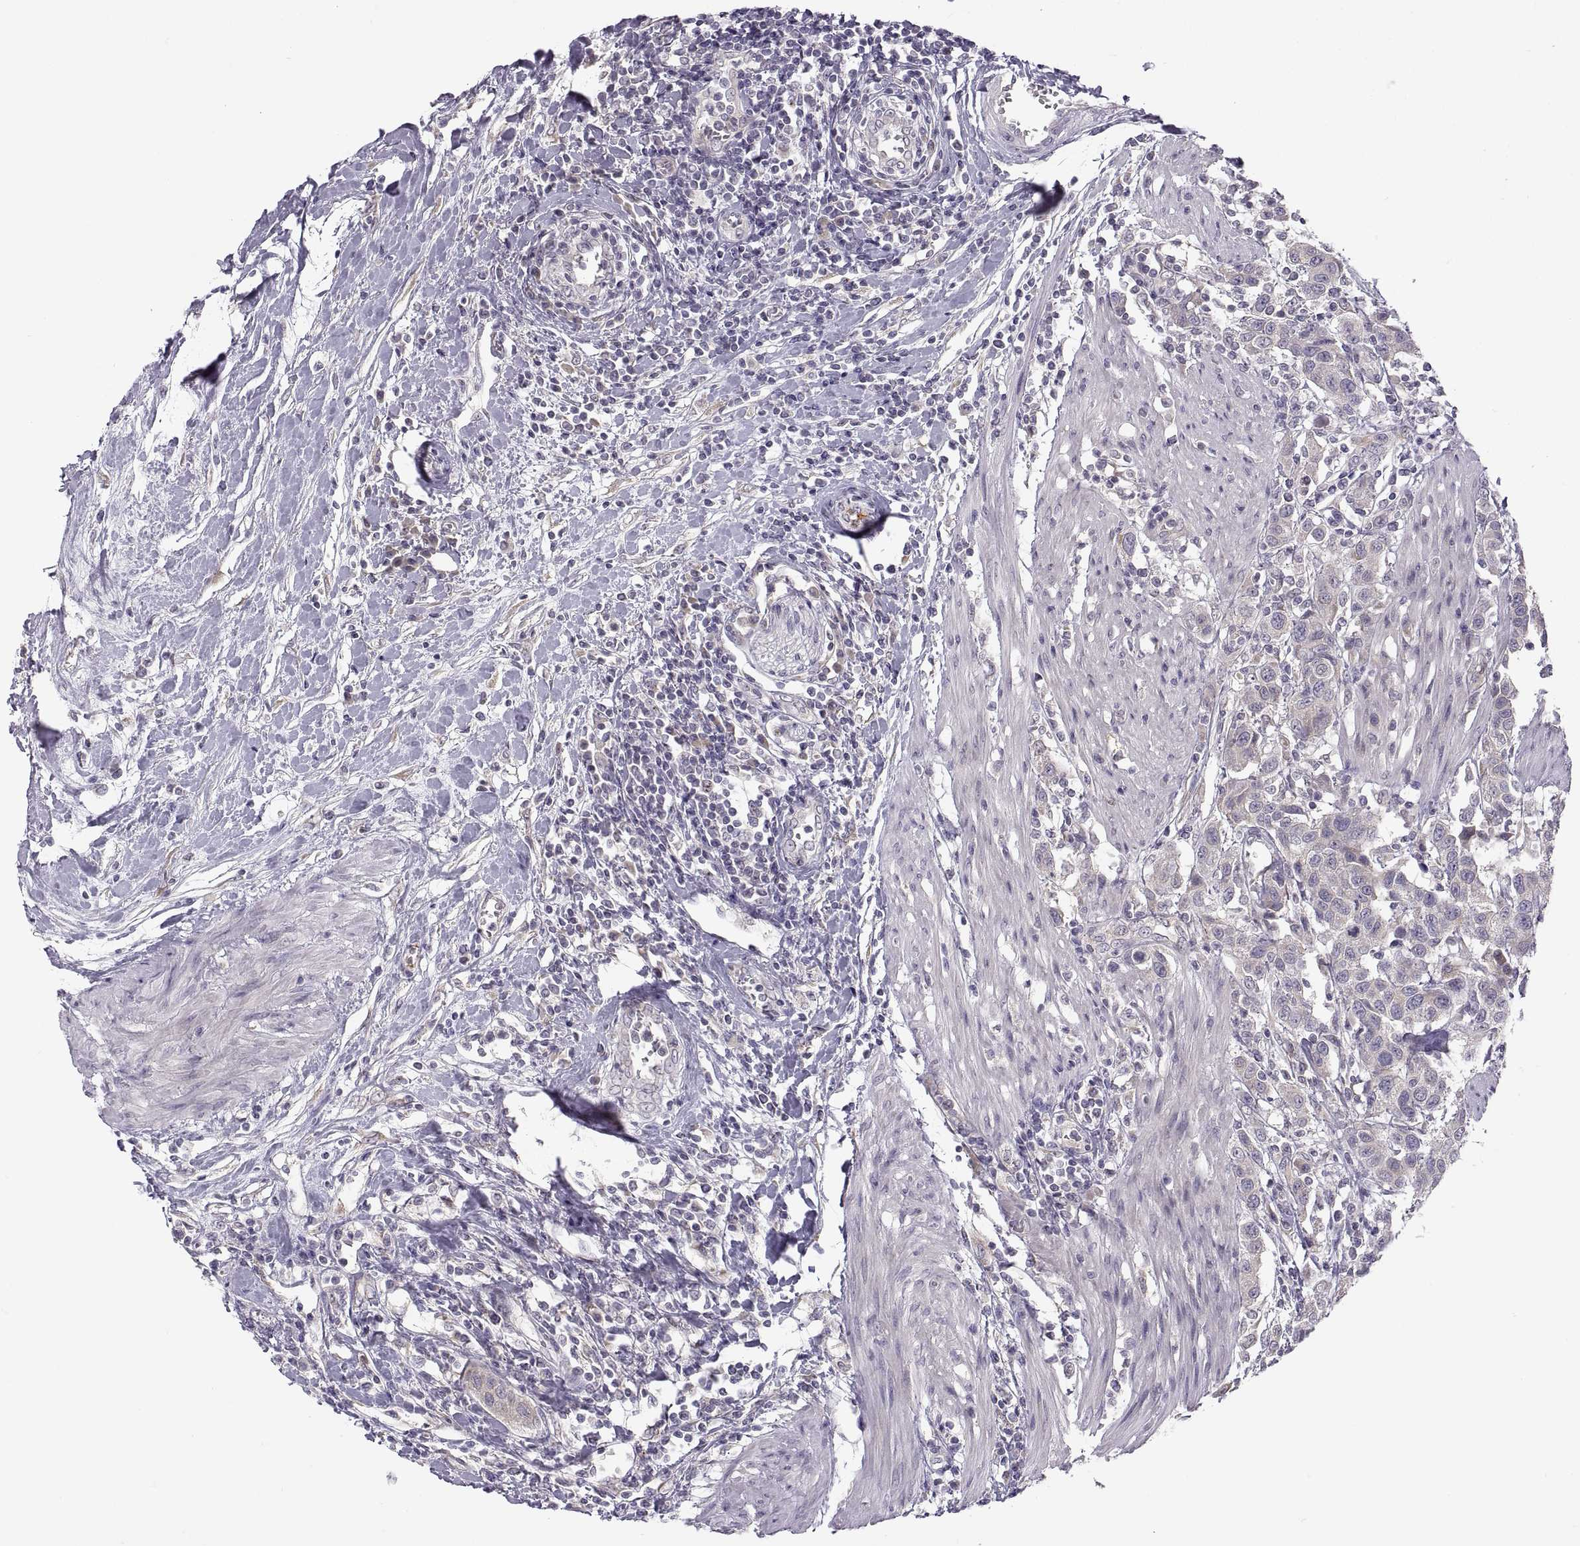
{"staining": {"intensity": "negative", "quantity": "none", "location": "none"}, "tissue": "urothelial cancer", "cell_type": "Tumor cells", "image_type": "cancer", "snomed": [{"axis": "morphology", "description": "Urothelial carcinoma, High grade"}, {"axis": "topography", "description": "Urinary bladder"}], "caption": "High power microscopy image of an immunohistochemistry photomicrograph of high-grade urothelial carcinoma, revealing no significant positivity in tumor cells. The staining is performed using DAB brown chromogen with nuclei counter-stained in using hematoxylin.", "gene": "ACSBG2", "patient": {"sex": "female", "age": 58}}